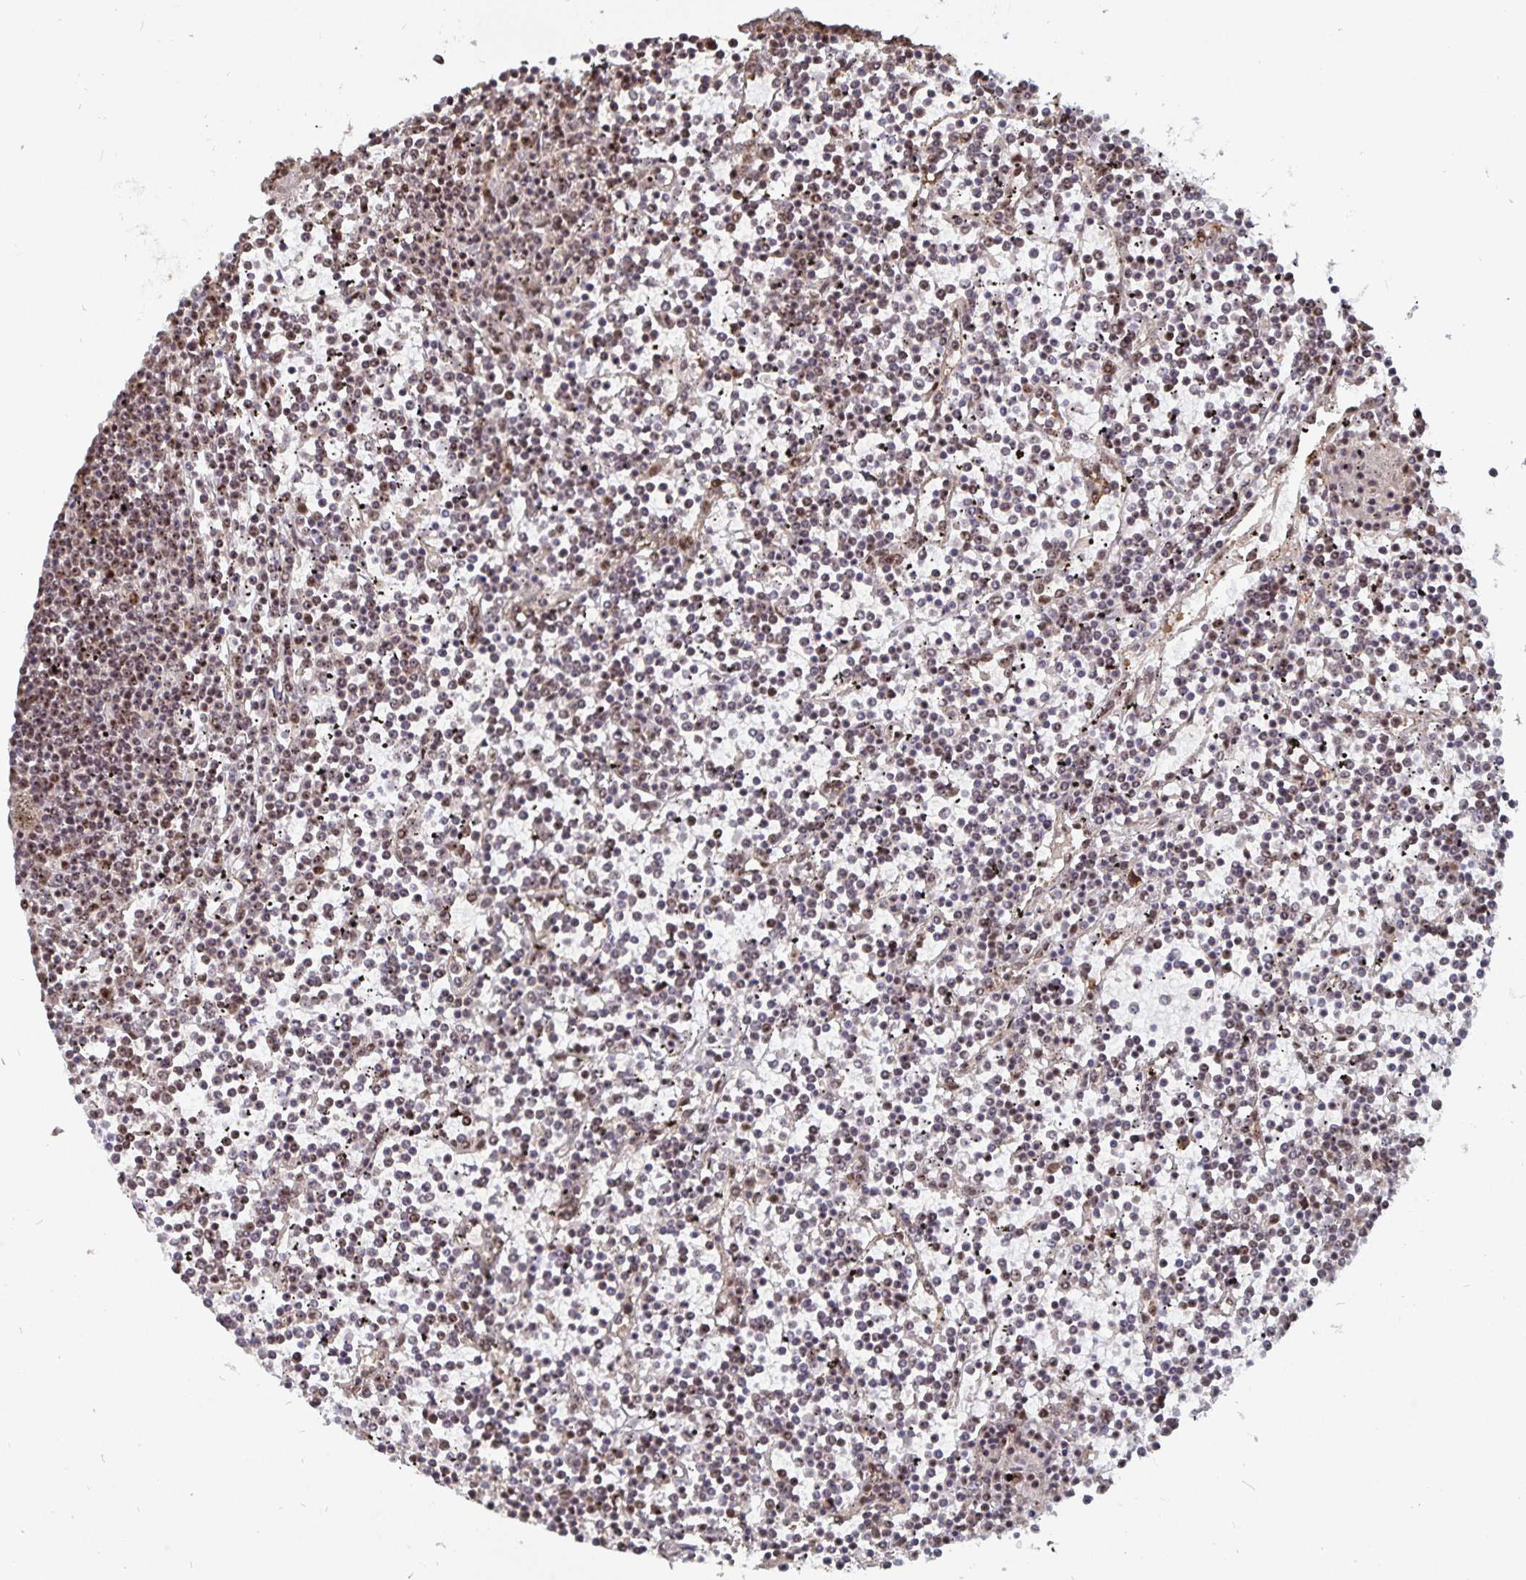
{"staining": {"intensity": "moderate", "quantity": ">75%", "location": "nuclear"}, "tissue": "lymphoma", "cell_type": "Tumor cells", "image_type": "cancer", "snomed": [{"axis": "morphology", "description": "Malignant lymphoma, non-Hodgkin's type, Low grade"}, {"axis": "topography", "description": "Spleen"}], "caption": "This micrograph reveals malignant lymphoma, non-Hodgkin's type (low-grade) stained with immunohistochemistry (IHC) to label a protein in brown. The nuclear of tumor cells show moderate positivity for the protein. Nuclei are counter-stained blue.", "gene": "LAS1L", "patient": {"sex": "female", "age": 19}}